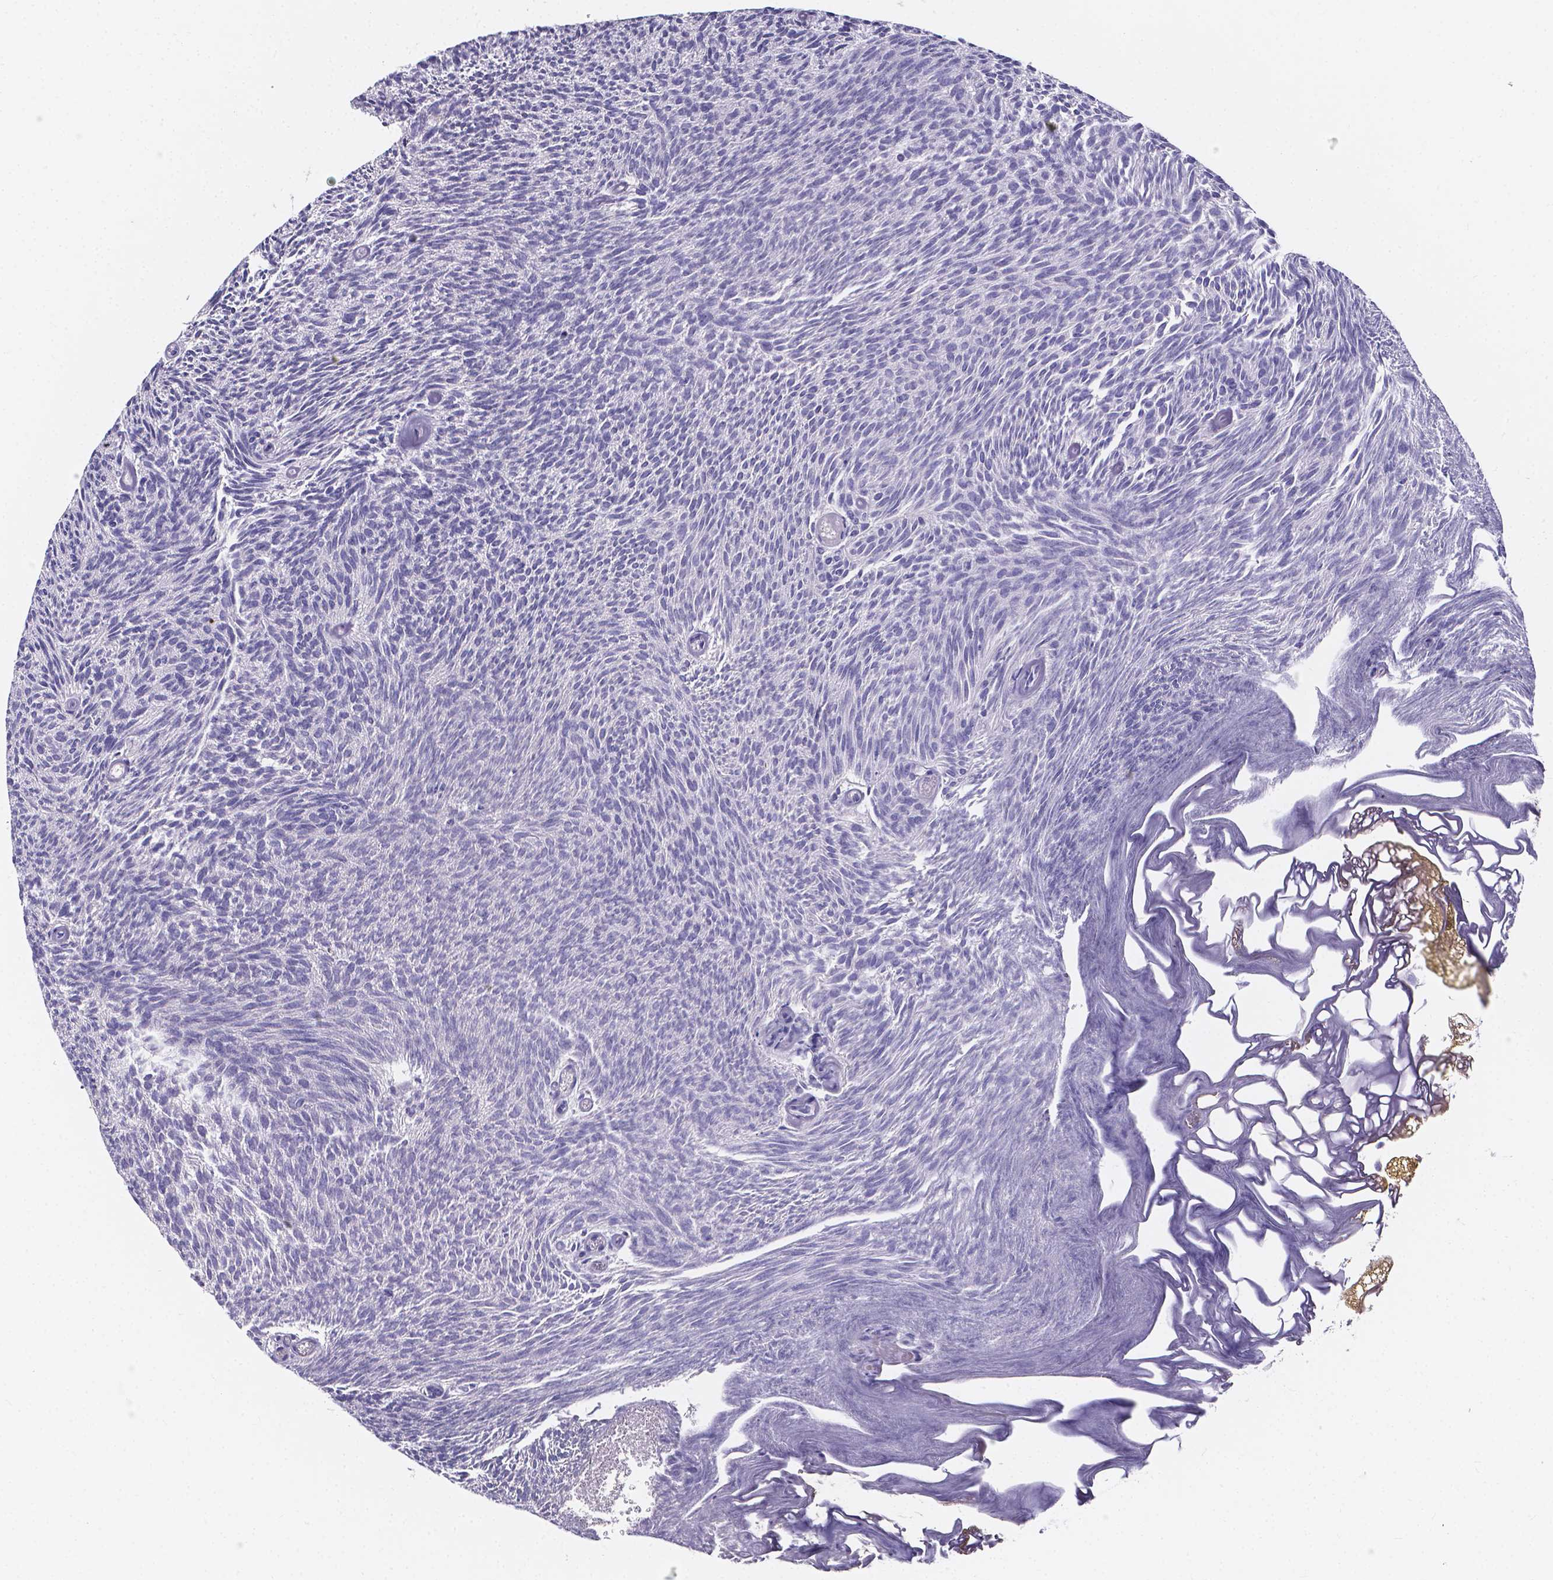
{"staining": {"intensity": "negative", "quantity": "none", "location": "none"}, "tissue": "urothelial cancer", "cell_type": "Tumor cells", "image_type": "cancer", "snomed": [{"axis": "morphology", "description": "Urothelial carcinoma, Low grade"}, {"axis": "topography", "description": "Urinary bladder"}], "caption": "Urothelial cancer stained for a protein using immunohistochemistry demonstrates no positivity tumor cells.", "gene": "SPOCD1", "patient": {"sex": "male", "age": 77}}